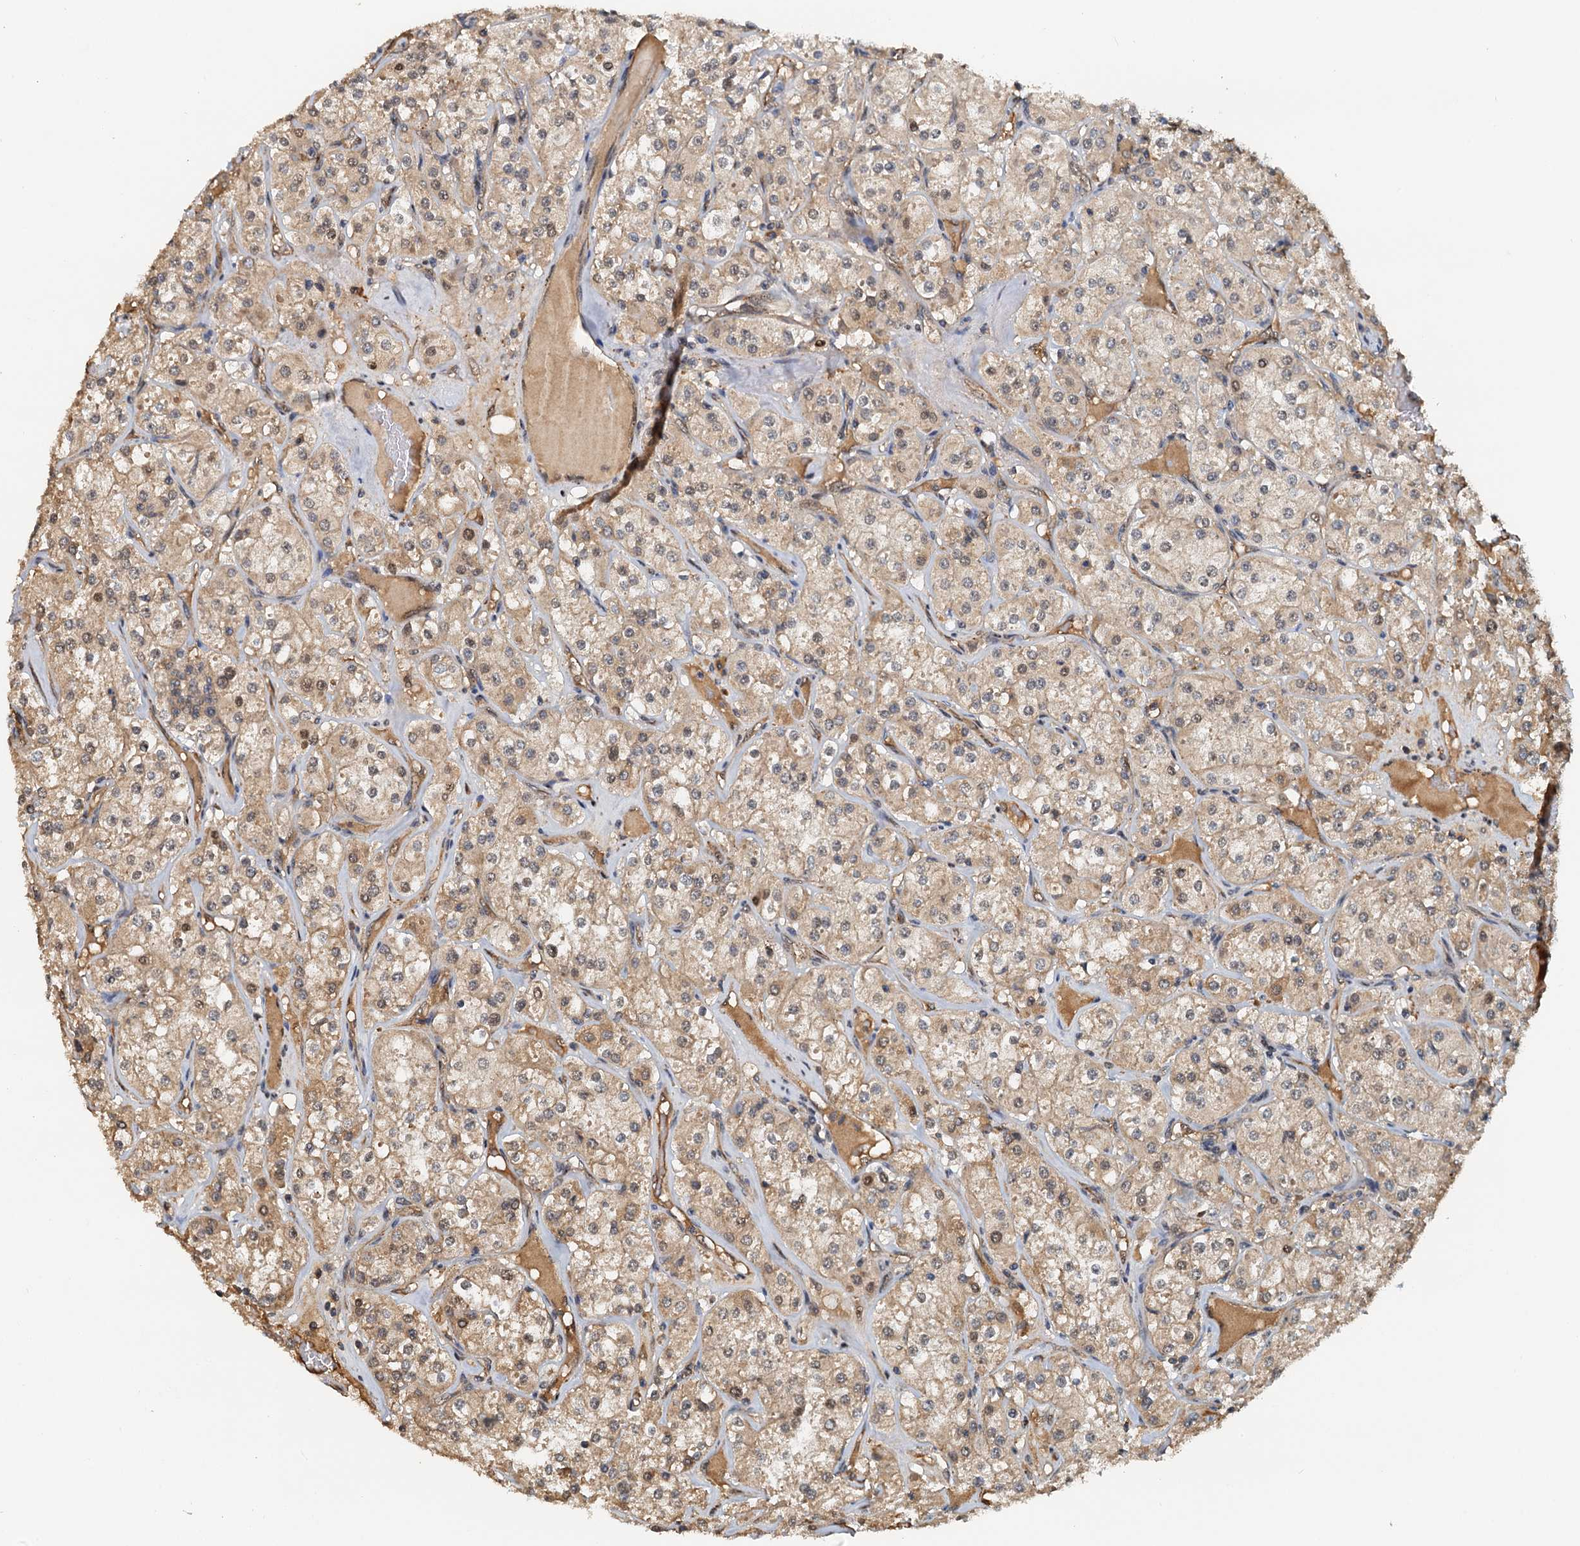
{"staining": {"intensity": "moderate", "quantity": ">75%", "location": "cytoplasmic/membranous,nuclear"}, "tissue": "renal cancer", "cell_type": "Tumor cells", "image_type": "cancer", "snomed": [{"axis": "morphology", "description": "Adenocarcinoma, NOS"}, {"axis": "topography", "description": "Kidney"}], "caption": "High-magnification brightfield microscopy of renal cancer stained with DAB (brown) and counterstained with hematoxylin (blue). tumor cells exhibit moderate cytoplasmic/membranous and nuclear expression is appreciated in approximately>75% of cells.", "gene": "UBL7", "patient": {"sex": "male", "age": 77}}